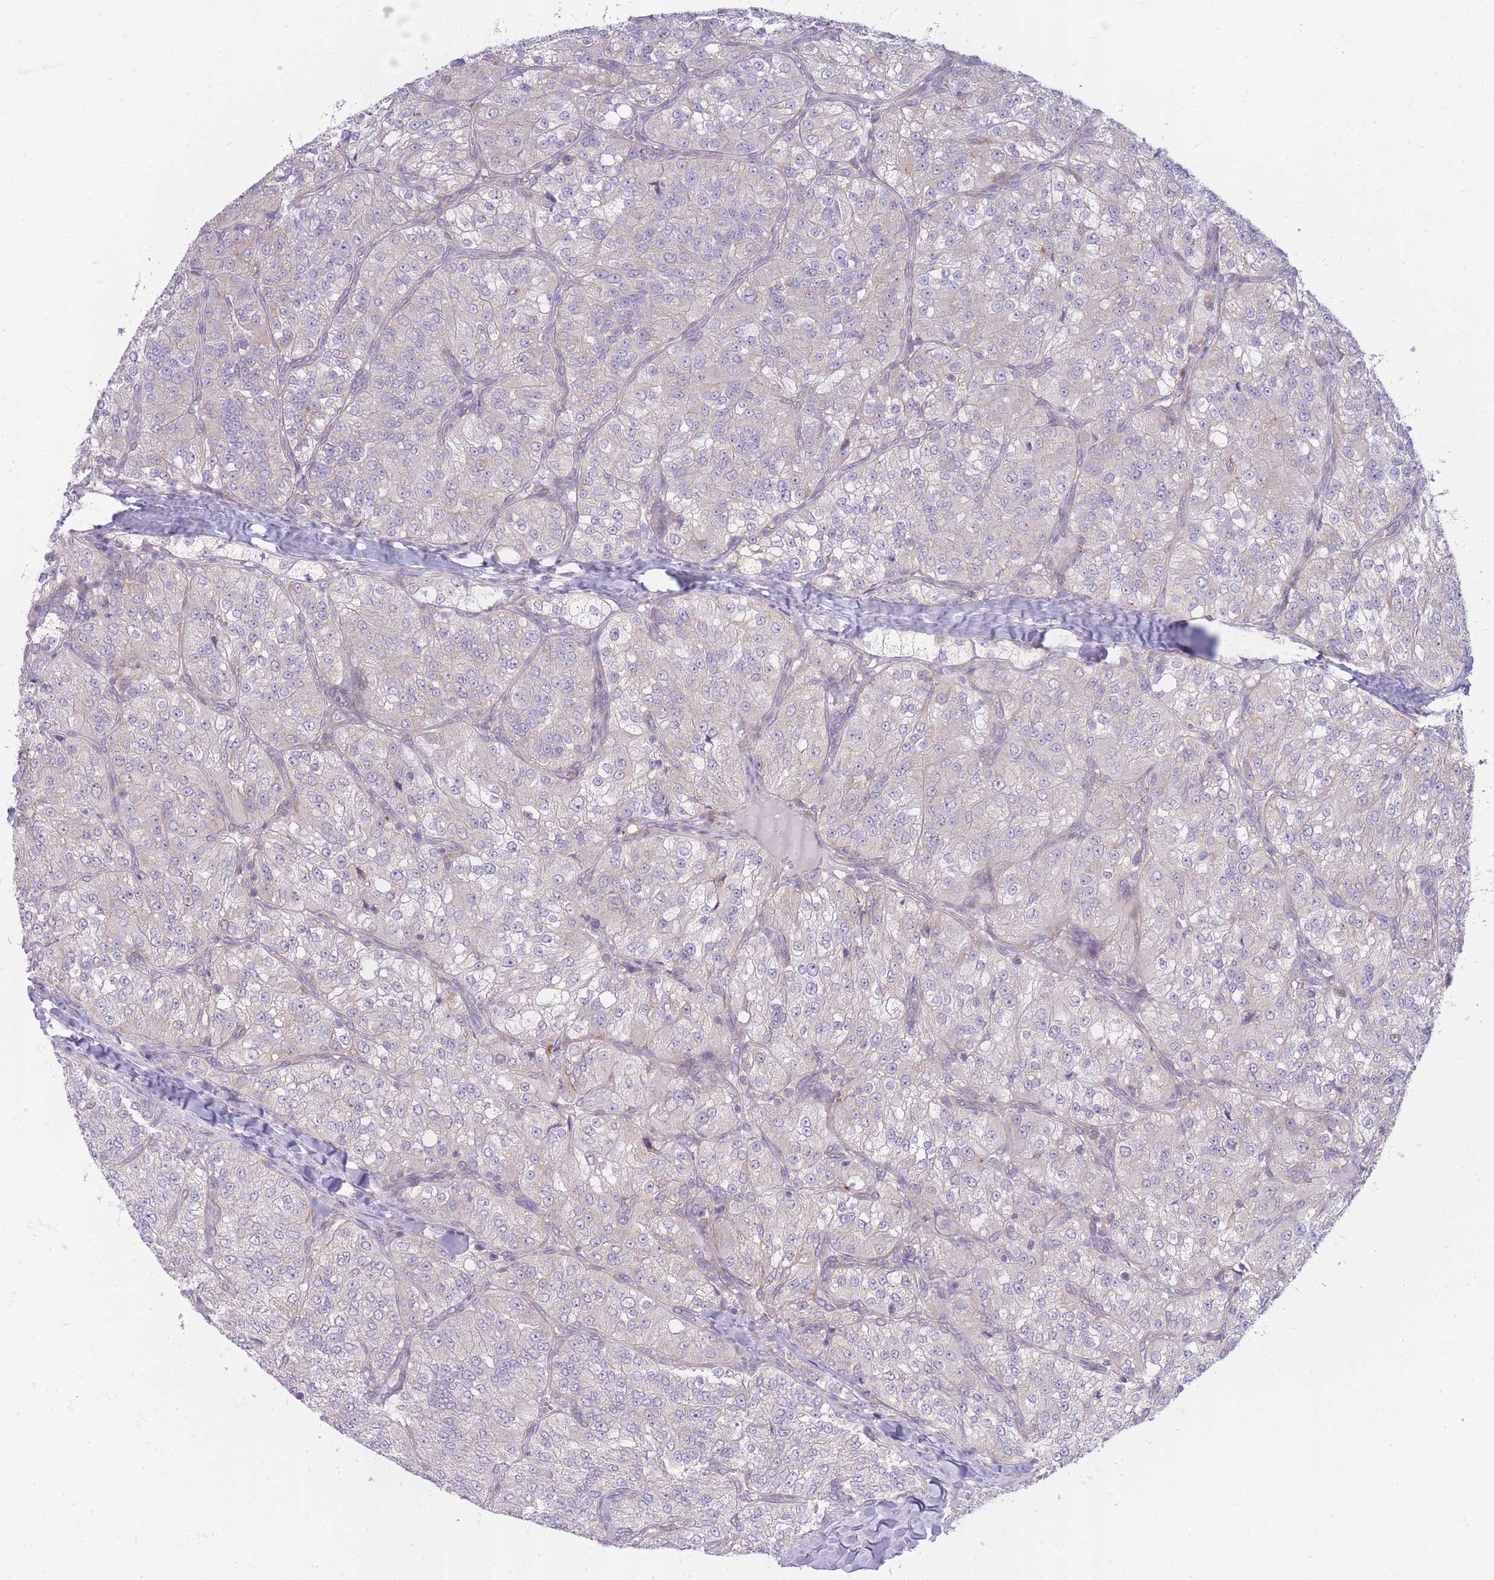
{"staining": {"intensity": "weak", "quantity": "<25%", "location": "cytoplasmic/membranous"}, "tissue": "renal cancer", "cell_type": "Tumor cells", "image_type": "cancer", "snomed": [{"axis": "morphology", "description": "Adenocarcinoma, NOS"}, {"axis": "topography", "description": "Kidney"}], "caption": "Renal cancer (adenocarcinoma) stained for a protein using immunohistochemistry shows no staining tumor cells.", "gene": "OR5L2", "patient": {"sex": "female", "age": 63}}